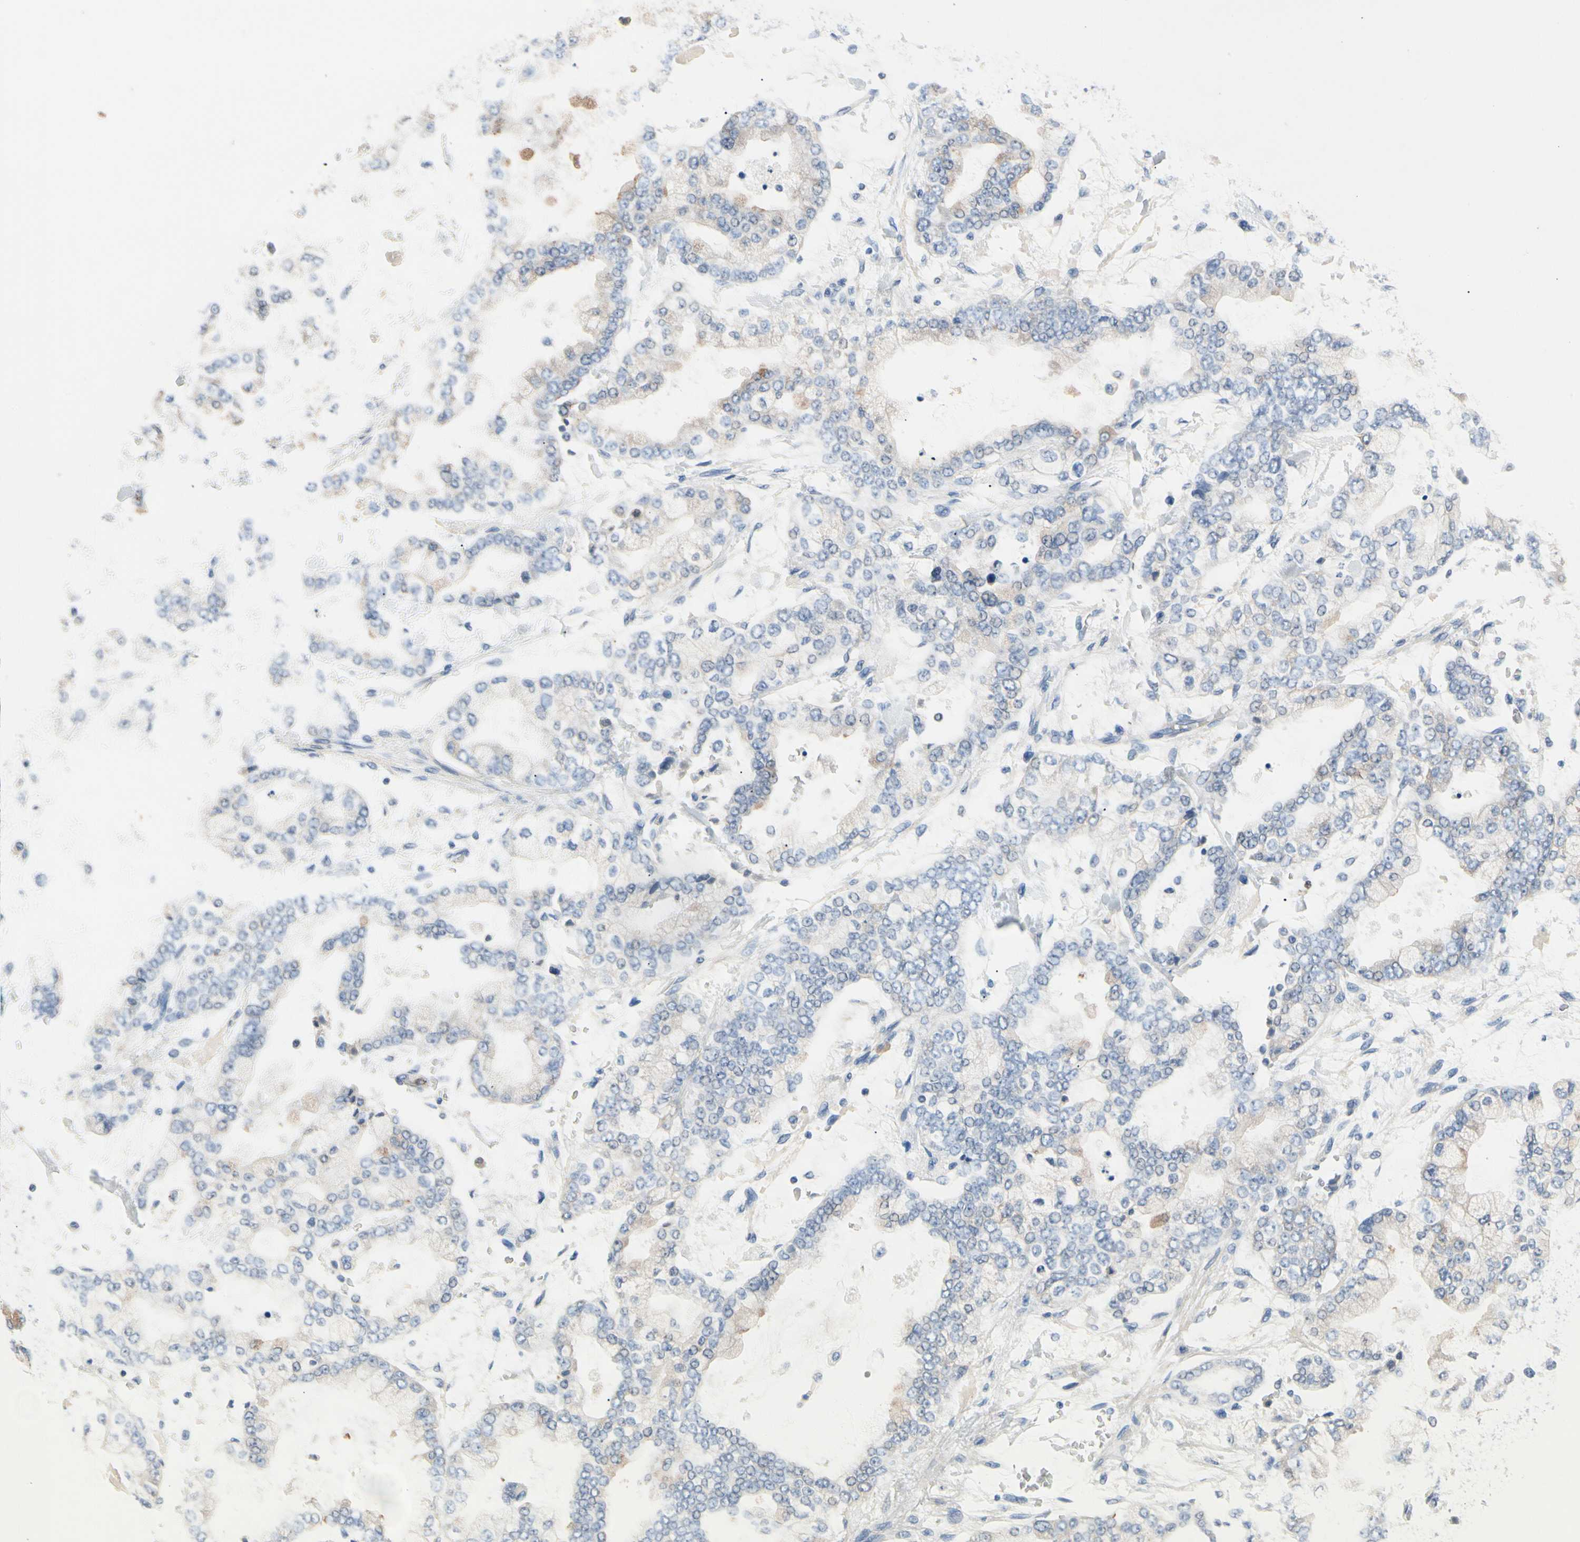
{"staining": {"intensity": "weak", "quantity": "<25%", "location": "cytoplasmic/membranous"}, "tissue": "stomach cancer", "cell_type": "Tumor cells", "image_type": "cancer", "snomed": [{"axis": "morphology", "description": "Normal tissue, NOS"}, {"axis": "morphology", "description": "Adenocarcinoma, NOS"}, {"axis": "topography", "description": "Stomach, upper"}, {"axis": "topography", "description": "Stomach"}], "caption": "A high-resolution histopathology image shows immunohistochemistry (IHC) staining of adenocarcinoma (stomach), which displays no significant staining in tumor cells.", "gene": "BBOX1", "patient": {"sex": "male", "age": 76}}